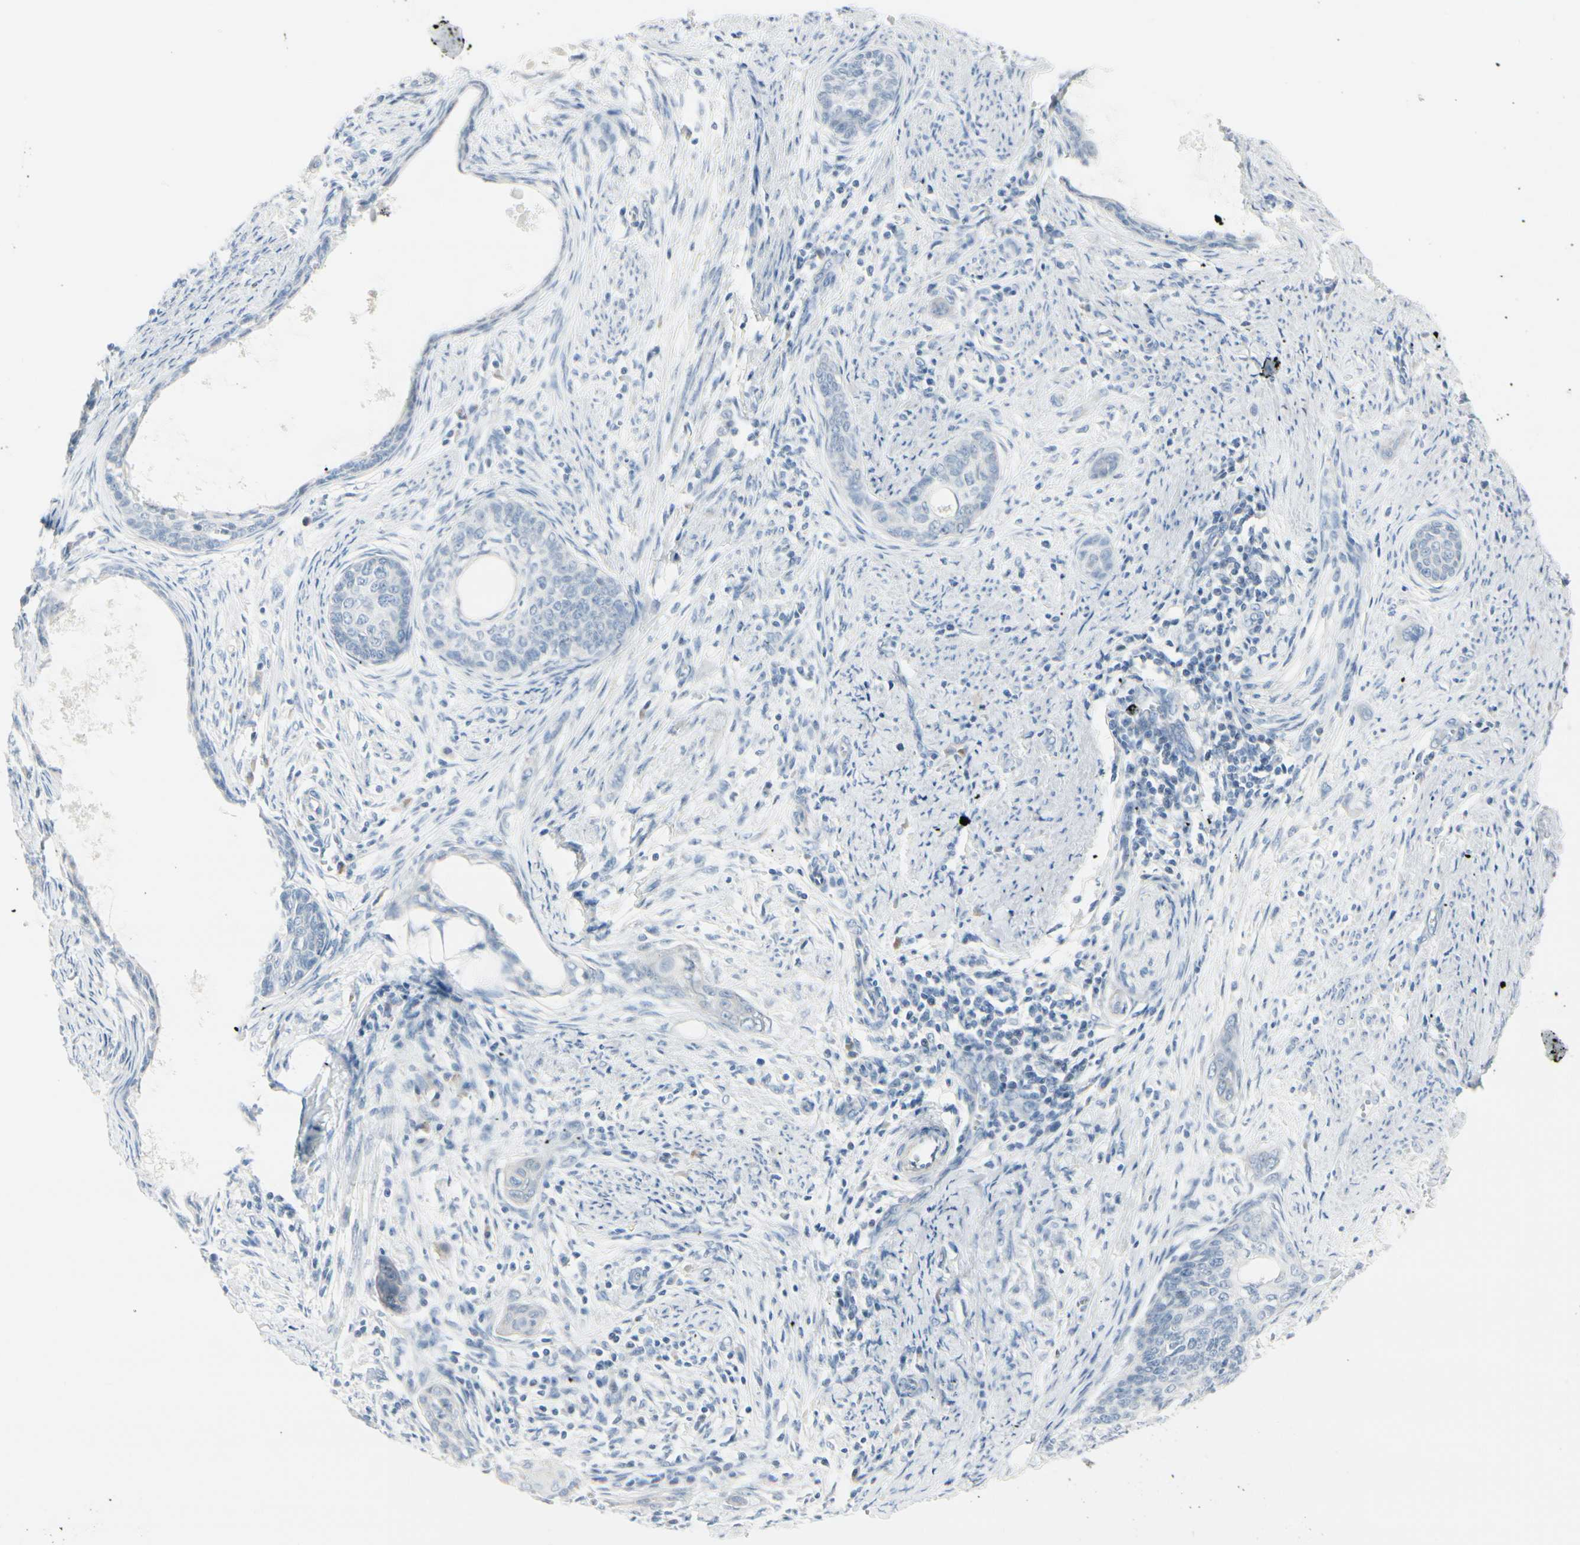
{"staining": {"intensity": "negative", "quantity": "none", "location": "none"}, "tissue": "cervical cancer", "cell_type": "Tumor cells", "image_type": "cancer", "snomed": [{"axis": "morphology", "description": "Squamous cell carcinoma, NOS"}, {"axis": "topography", "description": "Cervix"}], "caption": "Protein analysis of cervical cancer (squamous cell carcinoma) displays no significant expression in tumor cells.", "gene": "CDHR5", "patient": {"sex": "female", "age": 33}}